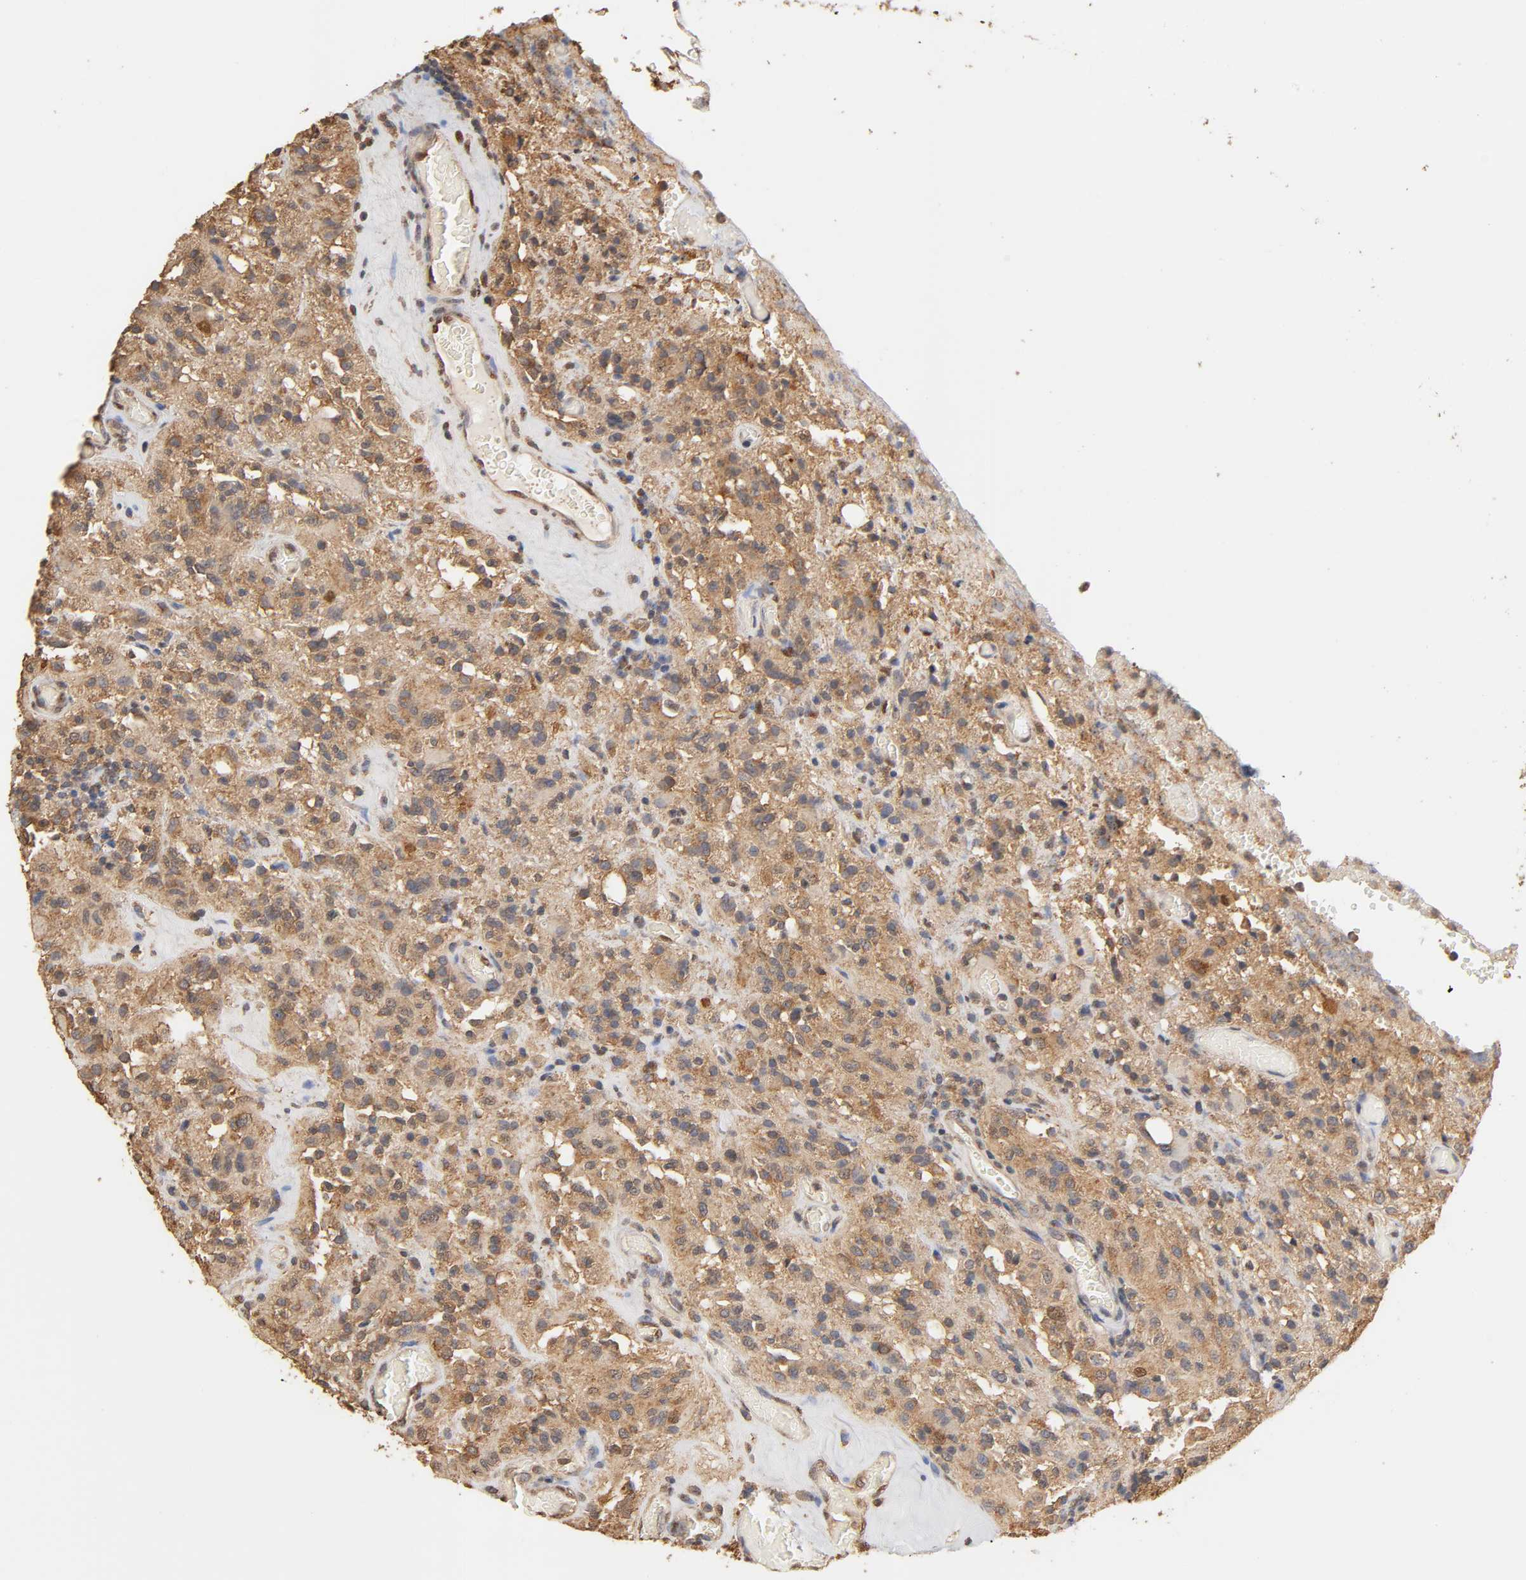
{"staining": {"intensity": "moderate", "quantity": ">75%", "location": "cytoplasmic/membranous"}, "tissue": "glioma", "cell_type": "Tumor cells", "image_type": "cancer", "snomed": [{"axis": "morphology", "description": "Normal tissue, NOS"}, {"axis": "morphology", "description": "Glioma, malignant, High grade"}, {"axis": "topography", "description": "Cerebral cortex"}], "caption": "Immunohistochemical staining of glioma reveals moderate cytoplasmic/membranous protein staining in approximately >75% of tumor cells.", "gene": "PKN1", "patient": {"sex": "male", "age": 56}}